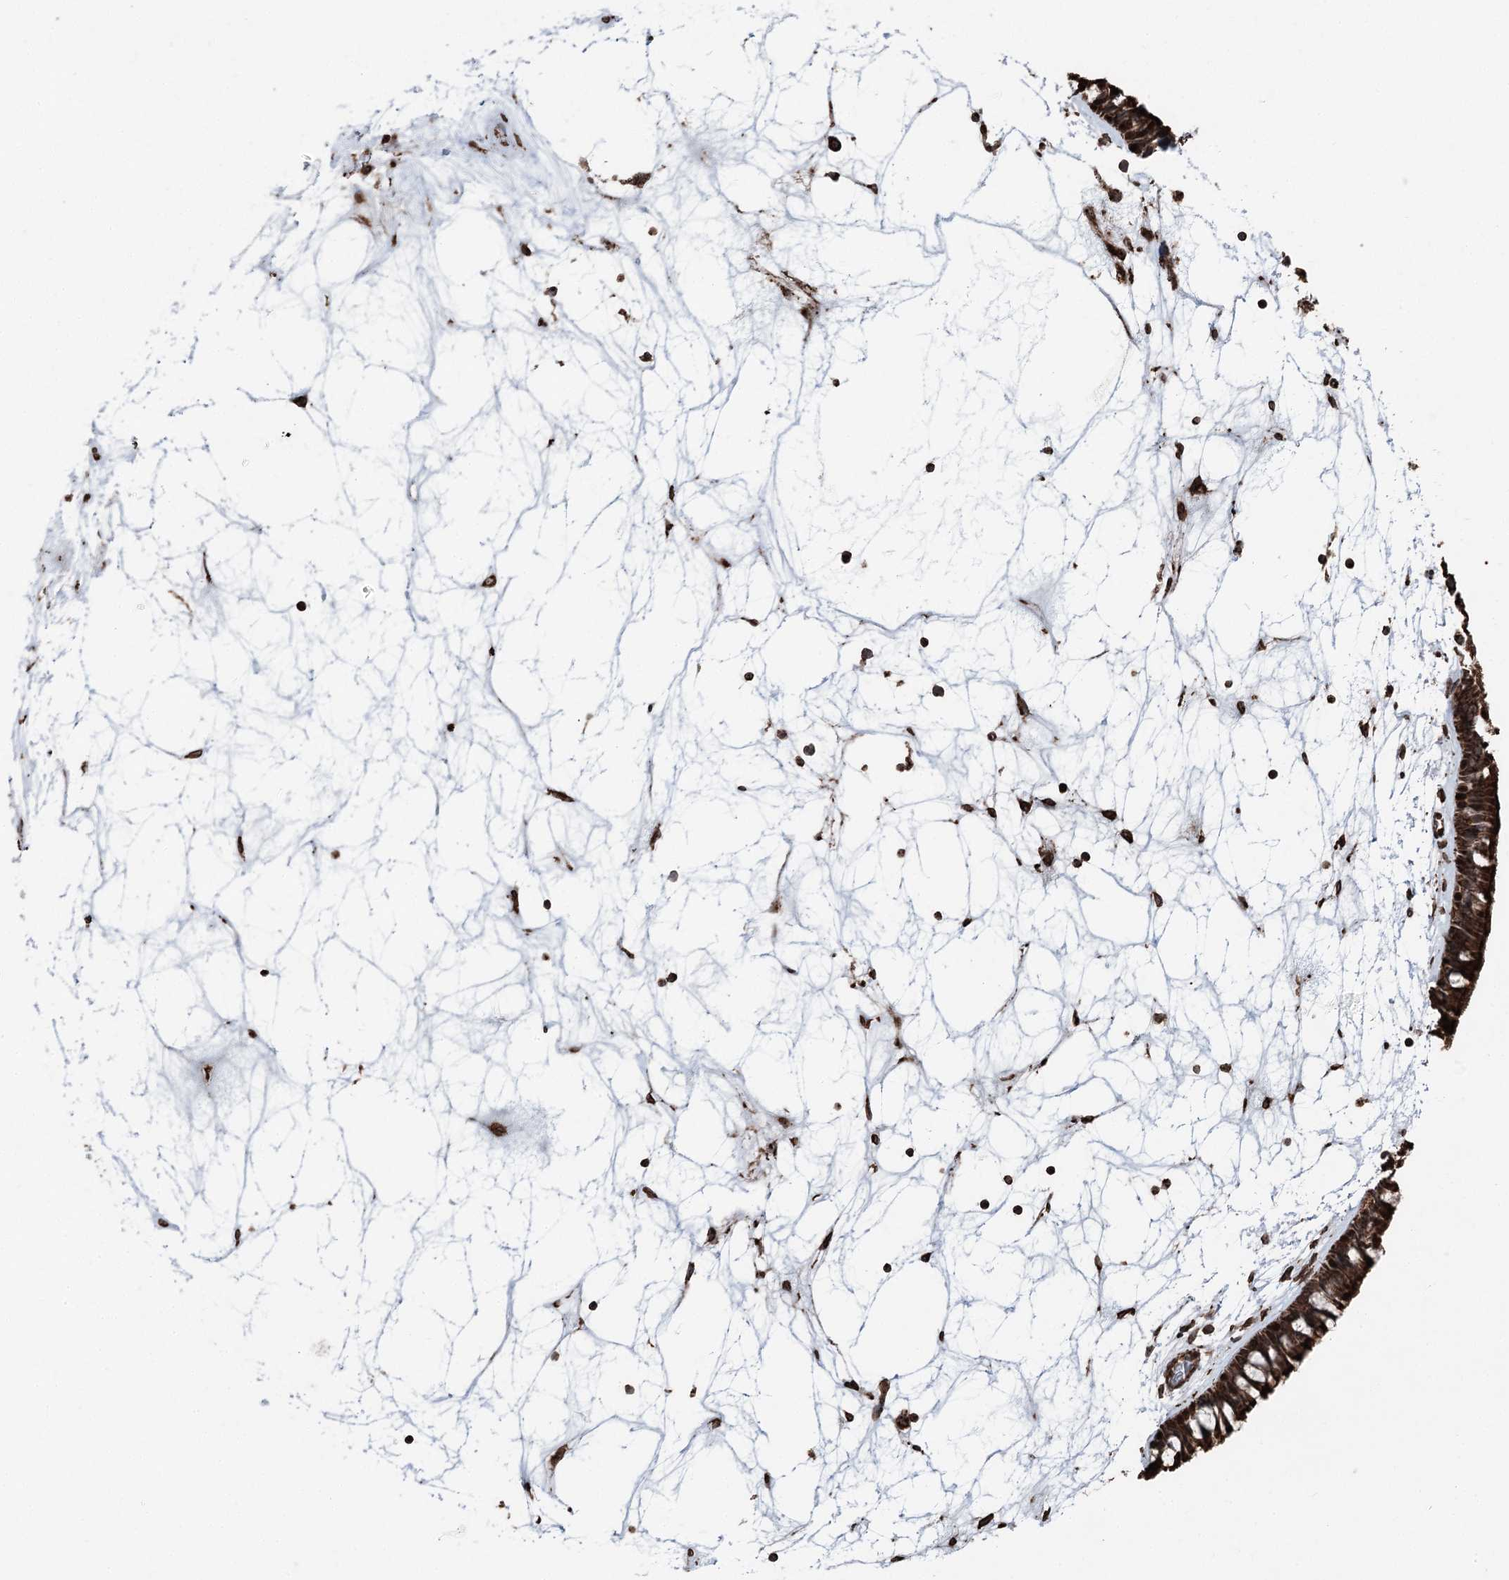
{"staining": {"intensity": "strong", "quantity": ">75%", "location": "cytoplasmic/membranous,nuclear"}, "tissue": "nasopharynx", "cell_type": "Respiratory epithelial cells", "image_type": "normal", "snomed": [{"axis": "morphology", "description": "Normal tissue, NOS"}, {"axis": "topography", "description": "Nasopharynx"}], "caption": "Unremarkable nasopharynx exhibits strong cytoplasmic/membranous,nuclear positivity in approximately >75% of respiratory epithelial cells, visualized by immunohistochemistry.", "gene": "STEEP1", "patient": {"sex": "male", "age": 64}}